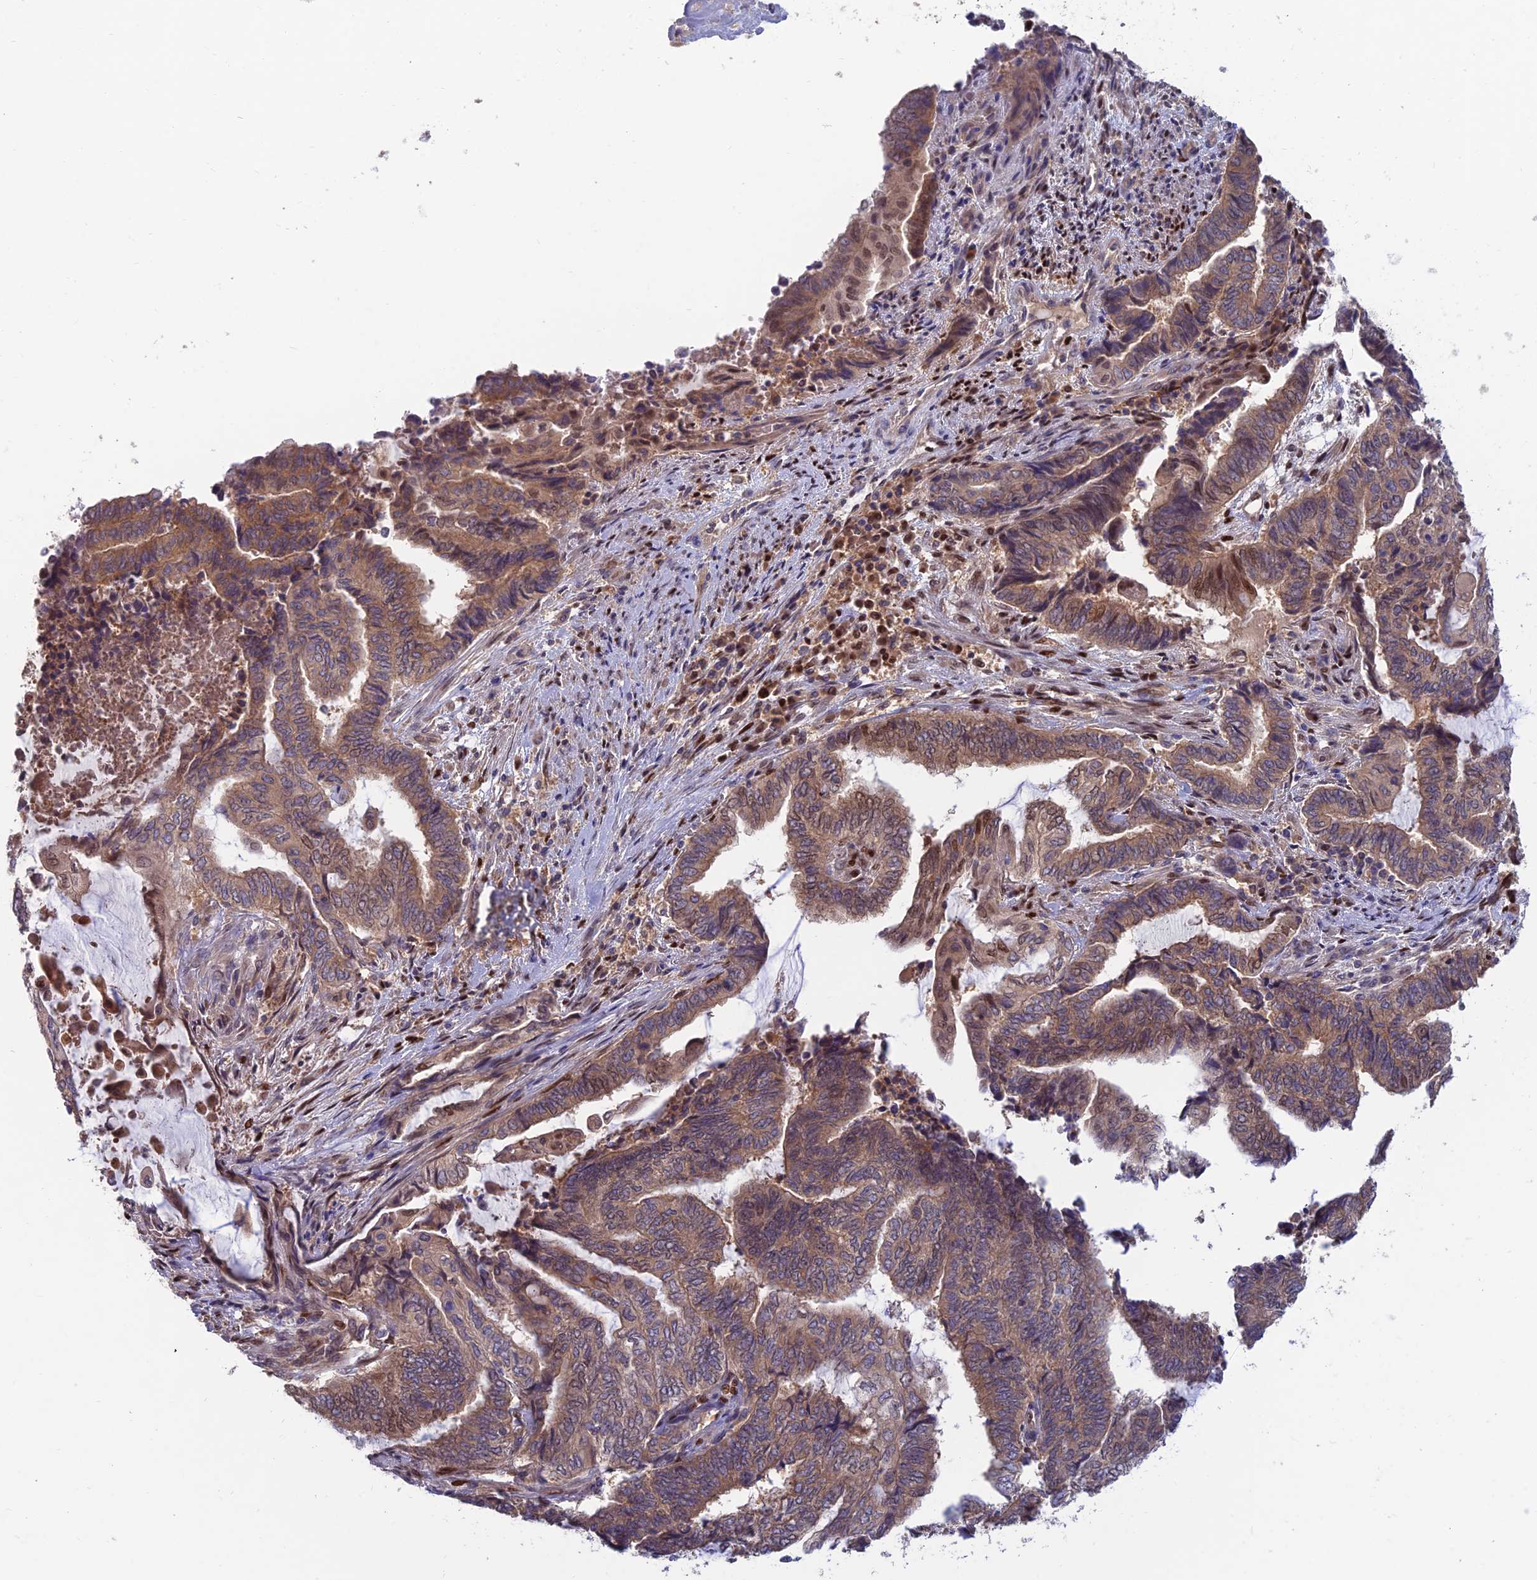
{"staining": {"intensity": "moderate", "quantity": ">75%", "location": "cytoplasmic/membranous,nuclear"}, "tissue": "endometrial cancer", "cell_type": "Tumor cells", "image_type": "cancer", "snomed": [{"axis": "morphology", "description": "Adenocarcinoma, NOS"}, {"axis": "topography", "description": "Uterus"}, {"axis": "topography", "description": "Endometrium"}], "caption": "Protein expression by immunohistochemistry demonstrates moderate cytoplasmic/membranous and nuclear positivity in approximately >75% of tumor cells in endometrial cancer (adenocarcinoma). The staining was performed using DAB to visualize the protein expression in brown, while the nuclei were stained in blue with hematoxylin (Magnification: 20x).", "gene": "DNPEP", "patient": {"sex": "female", "age": 70}}